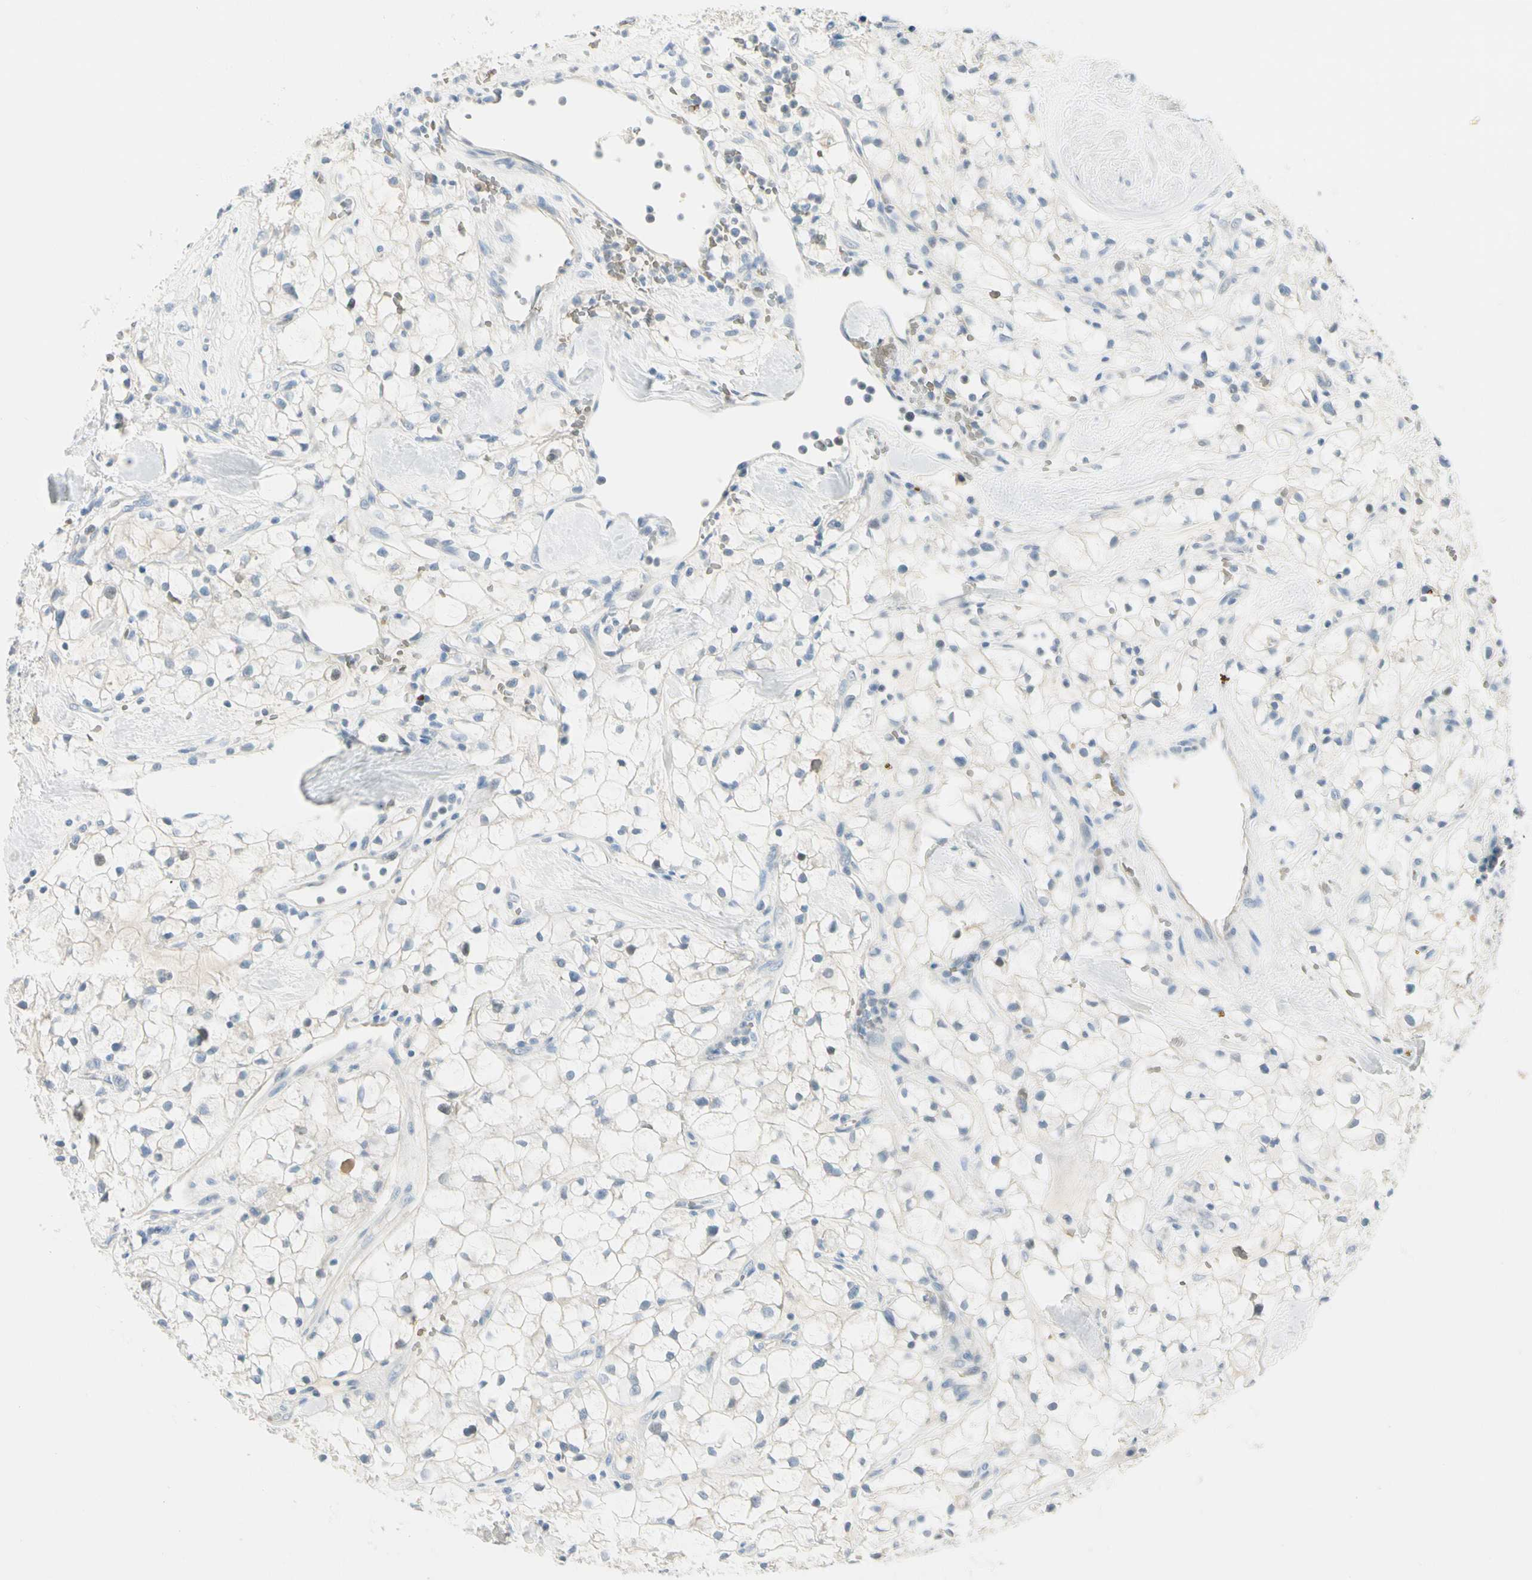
{"staining": {"intensity": "negative", "quantity": "none", "location": "none"}, "tissue": "renal cancer", "cell_type": "Tumor cells", "image_type": "cancer", "snomed": [{"axis": "morphology", "description": "Adenocarcinoma, NOS"}, {"axis": "topography", "description": "Kidney"}], "caption": "There is no significant staining in tumor cells of renal adenocarcinoma. The staining is performed using DAB brown chromogen with nuclei counter-stained in using hematoxylin.", "gene": "CA1", "patient": {"sex": "female", "age": 60}}